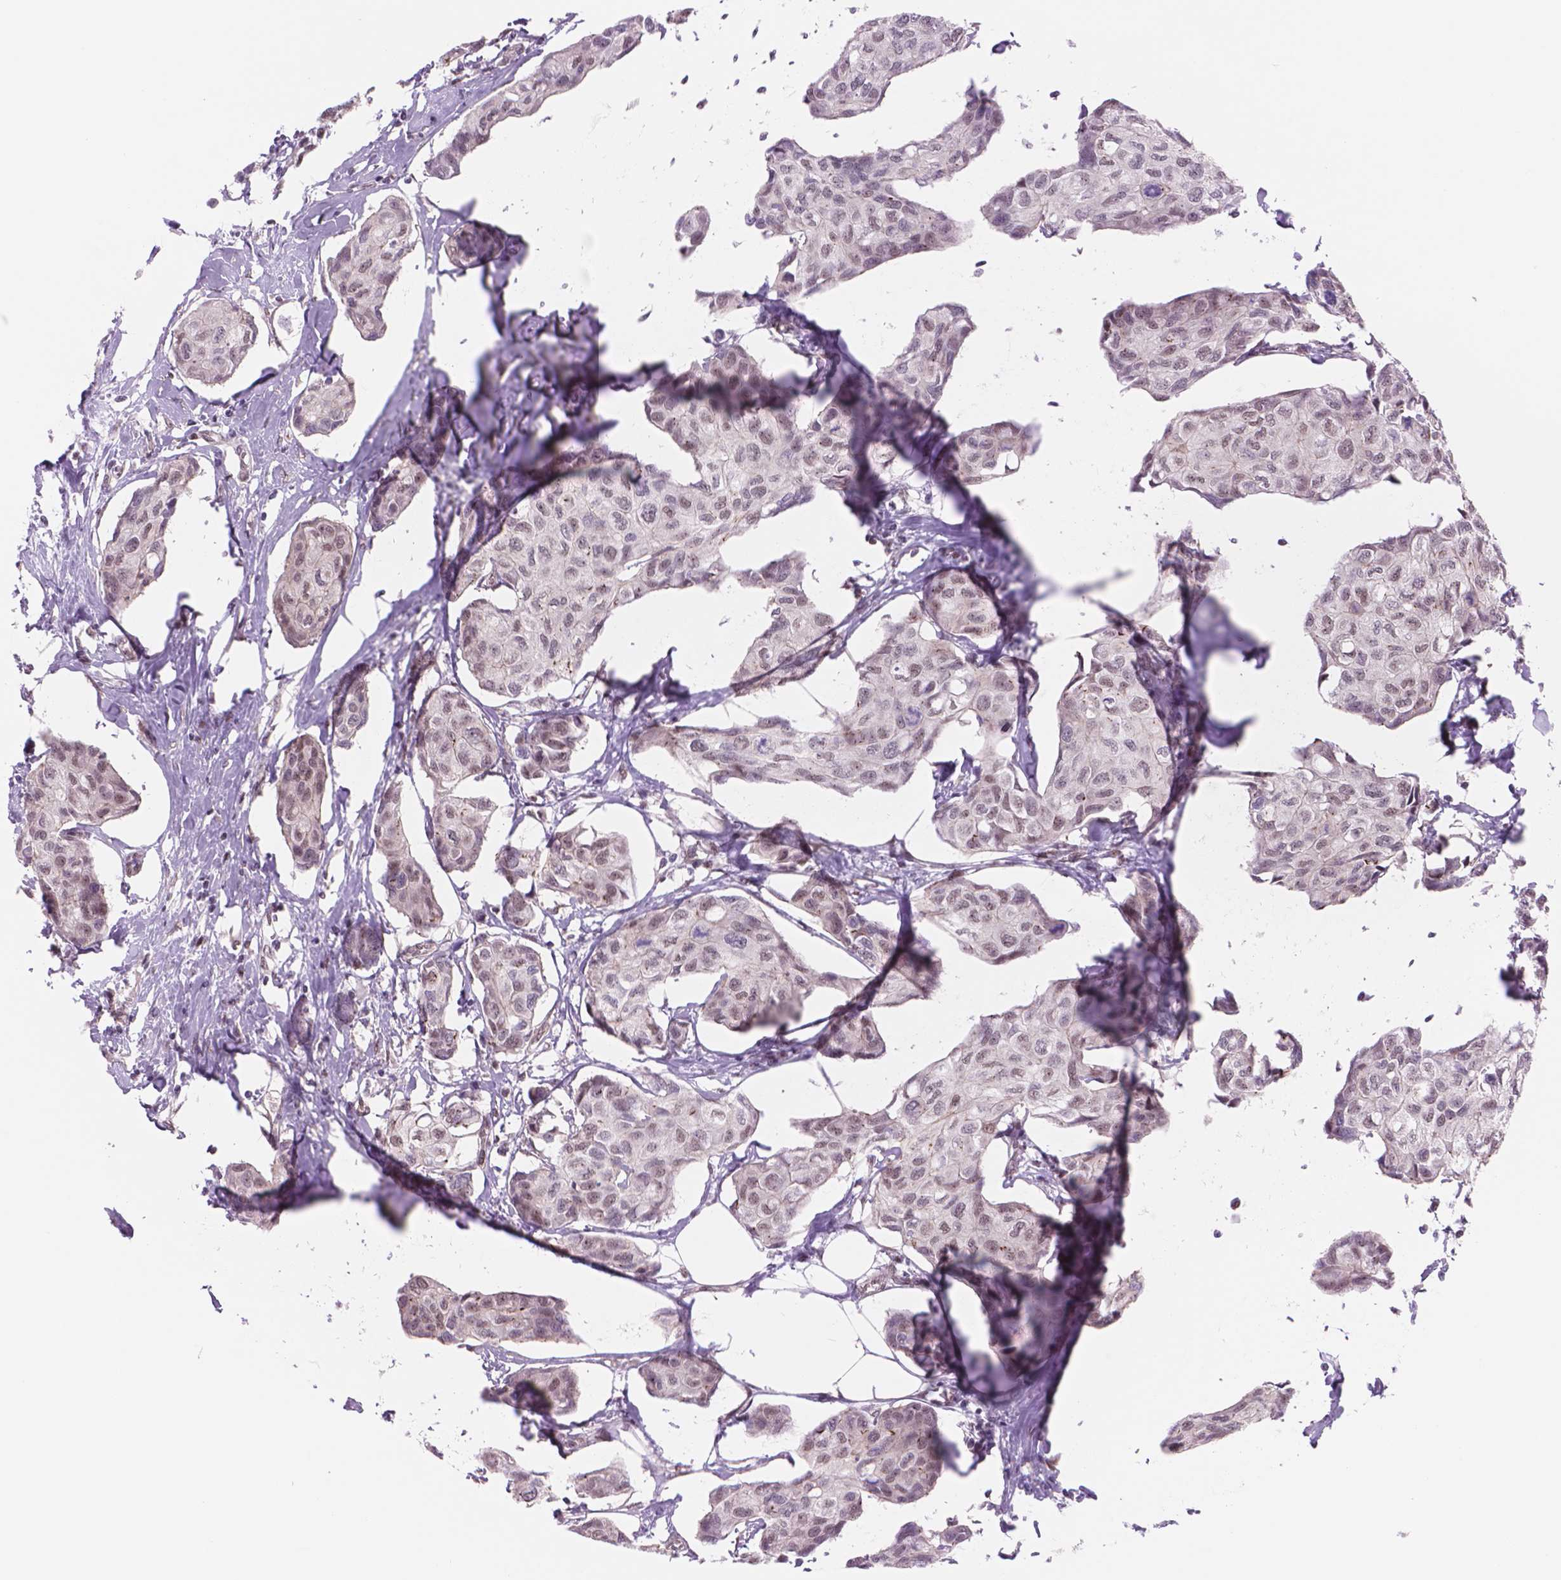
{"staining": {"intensity": "weak", "quantity": "25%-75%", "location": "nuclear"}, "tissue": "breast cancer", "cell_type": "Tumor cells", "image_type": "cancer", "snomed": [{"axis": "morphology", "description": "Duct carcinoma"}, {"axis": "topography", "description": "Breast"}], "caption": "Protein staining of breast infiltrating ductal carcinoma tissue reveals weak nuclear staining in about 25%-75% of tumor cells. (DAB = brown stain, brightfield microscopy at high magnification).", "gene": "POLR3D", "patient": {"sex": "female", "age": 80}}